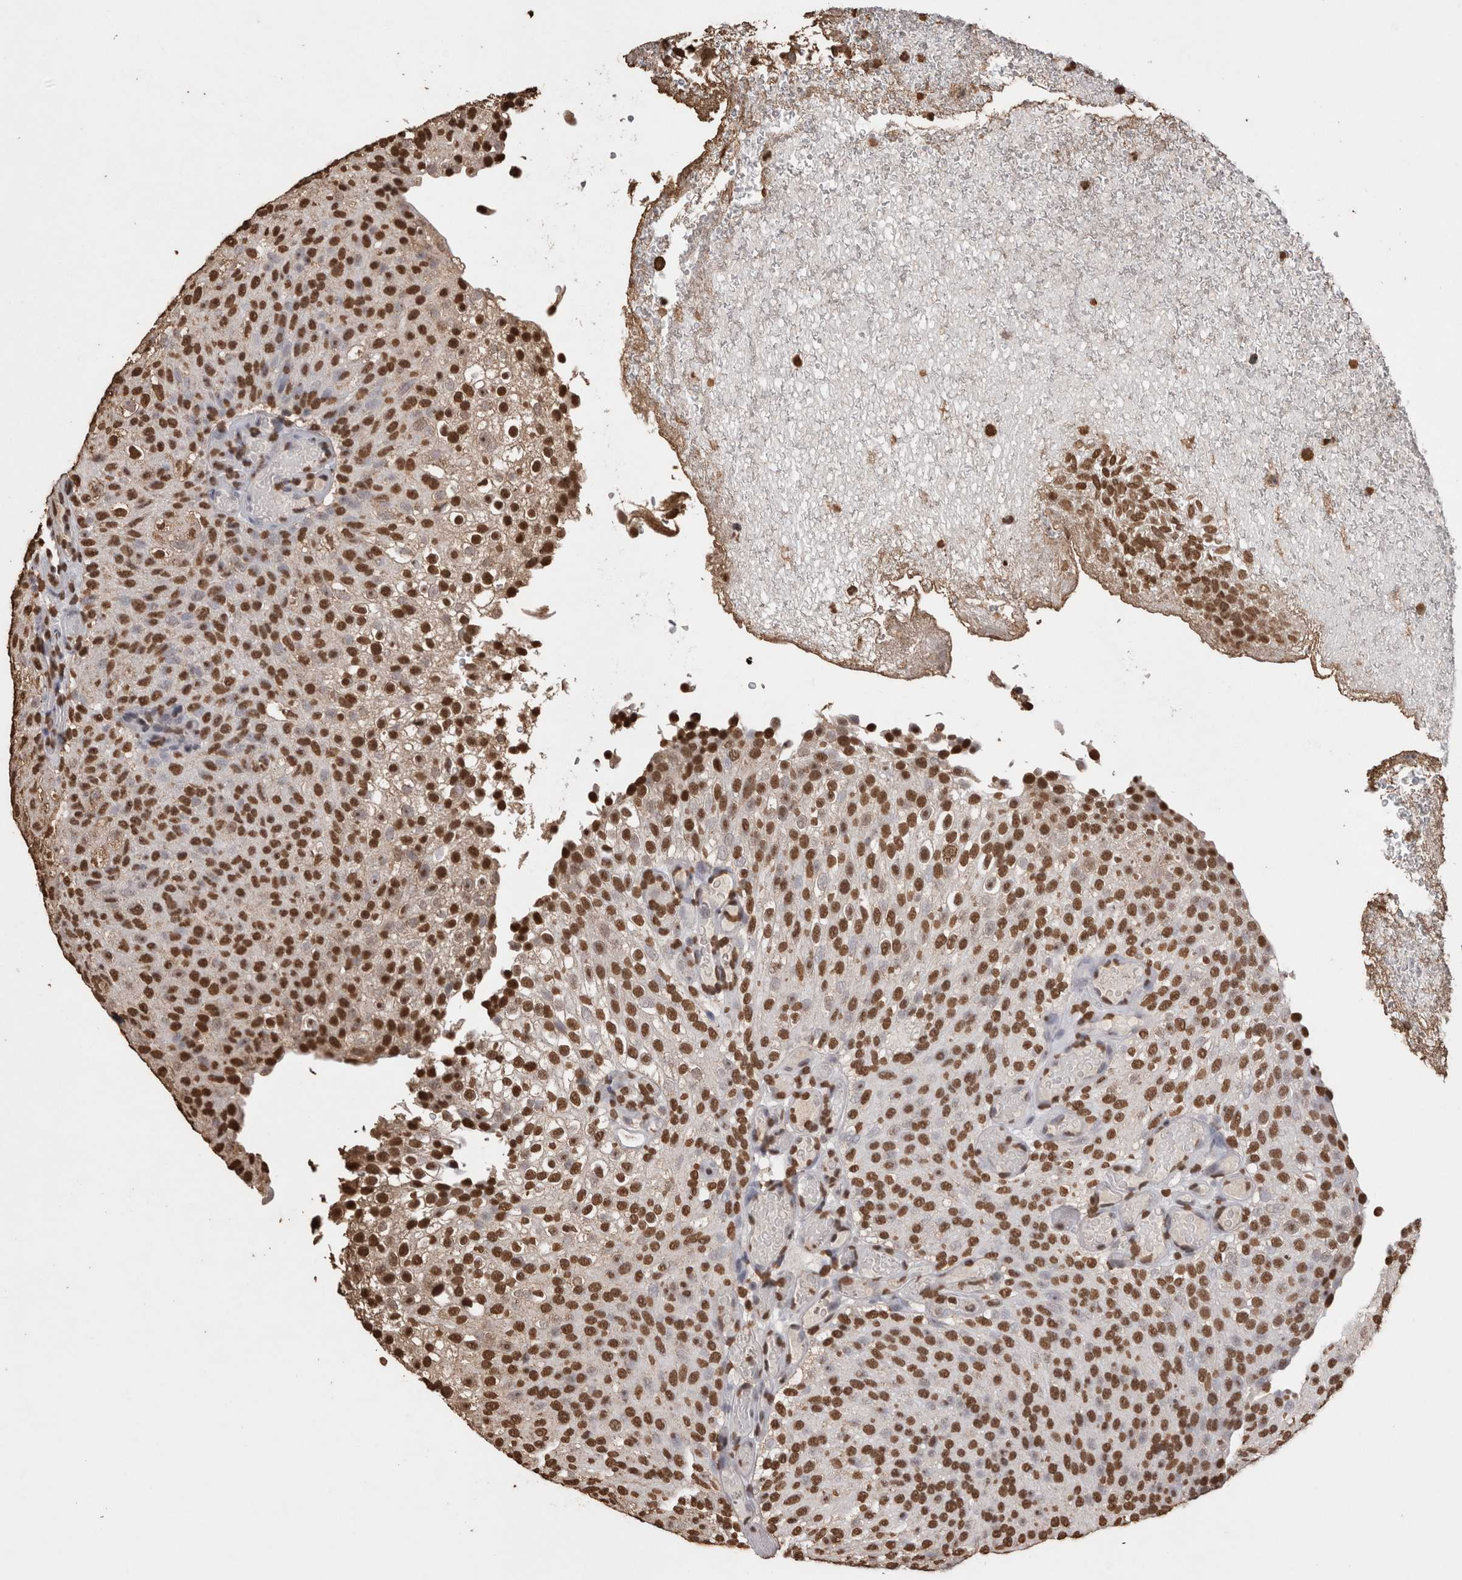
{"staining": {"intensity": "strong", "quantity": ">75%", "location": "nuclear"}, "tissue": "urothelial cancer", "cell_type": "Tumor cells", "image_type": "cancer", "snomed": [{"axis": "morphology", "description": "Urothelial carcinoma, Low grade"}, {"axis": "topography", "description": "Urinary bladder"}], "caption": "Brown immunohistochemical staining in urothelial cancer shows strong nuclear positivity in about >75% of tumor cells. (DAB IHC with brightfield microscopy, high magnification).", "gene": "NTHL1", "patient": {"sex": "male", "age": 78}}